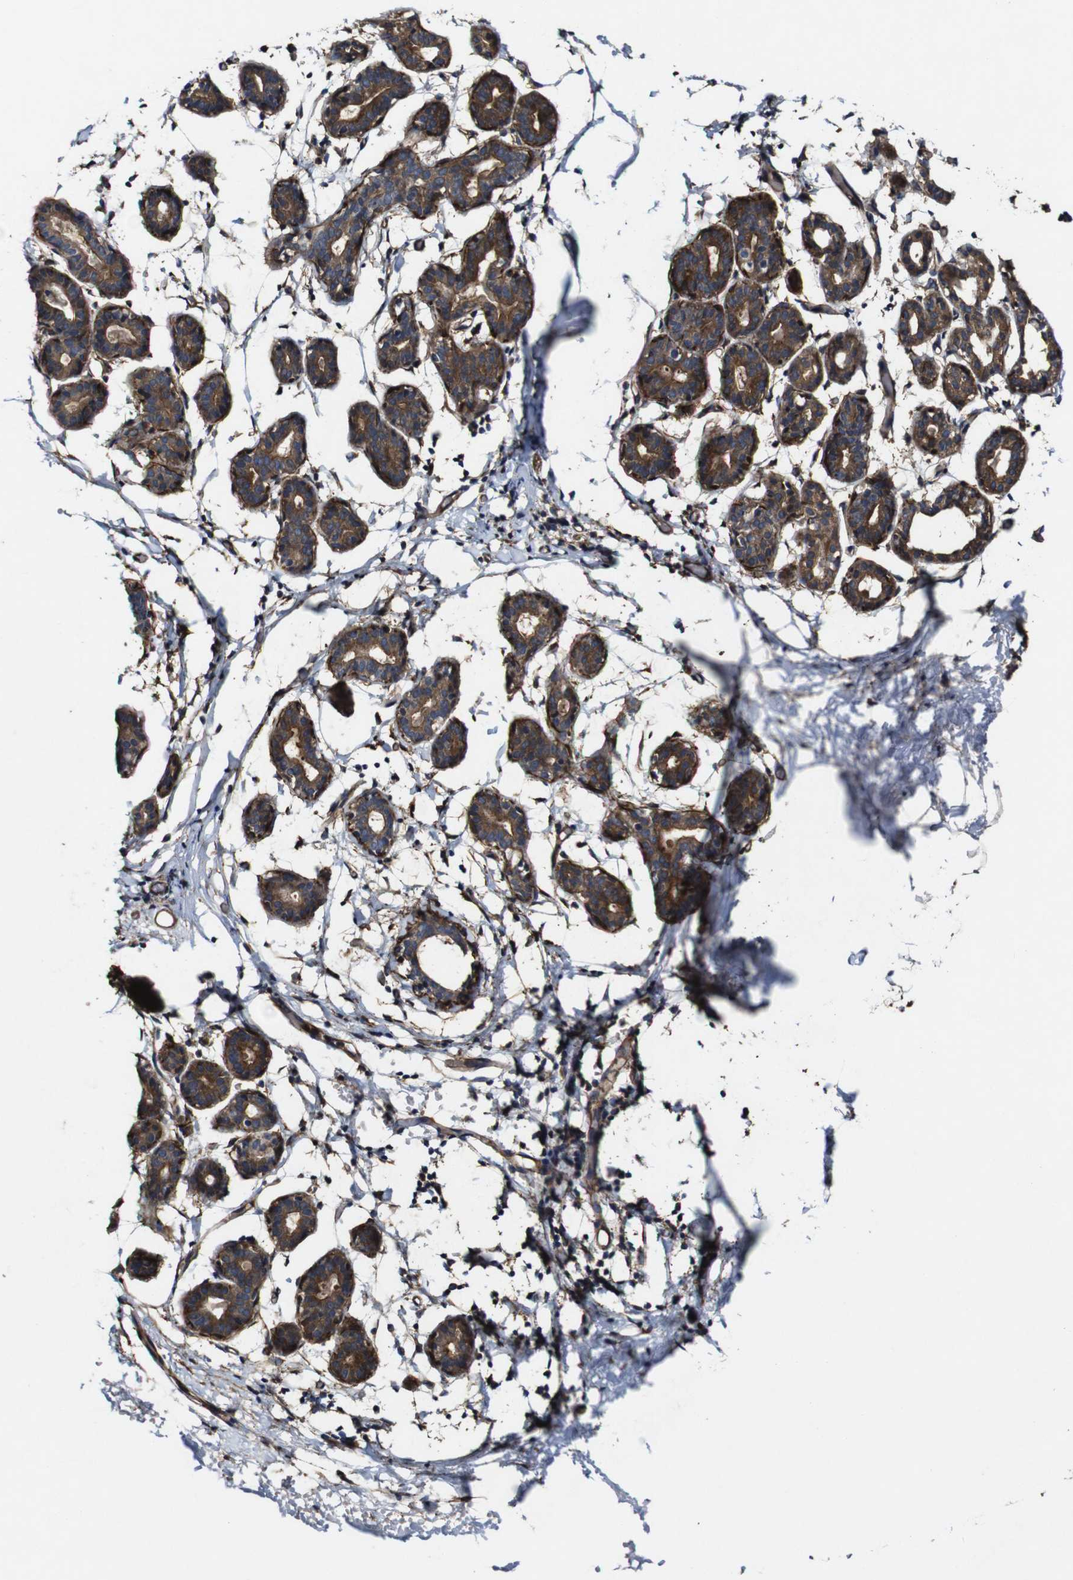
{"staining": {"intensity": "strong", "quantity": "25%-75%", "location": "cytoplasmic/membranous"}, "tissue": "breast", "cell_type": "Glandular cells", "image_type": "normal", "snomed": [{"axis": "morphology", "description": "Normal tissue, NOS"}, {"axis": "topography", "description": "Breast"}], "caption": "A brown stain shows strong cytoplasmic/membranous staining of a protein in glandular cells of unremarkable breast. The staining is performed using DAB (3,3'-diaminobenzidine) brown chromogen to label protein expression. The nuclei are counter-stained blue using hematoxylin.", "gene": "GSDME", "patient": {"sex": "female", "age": 27}}